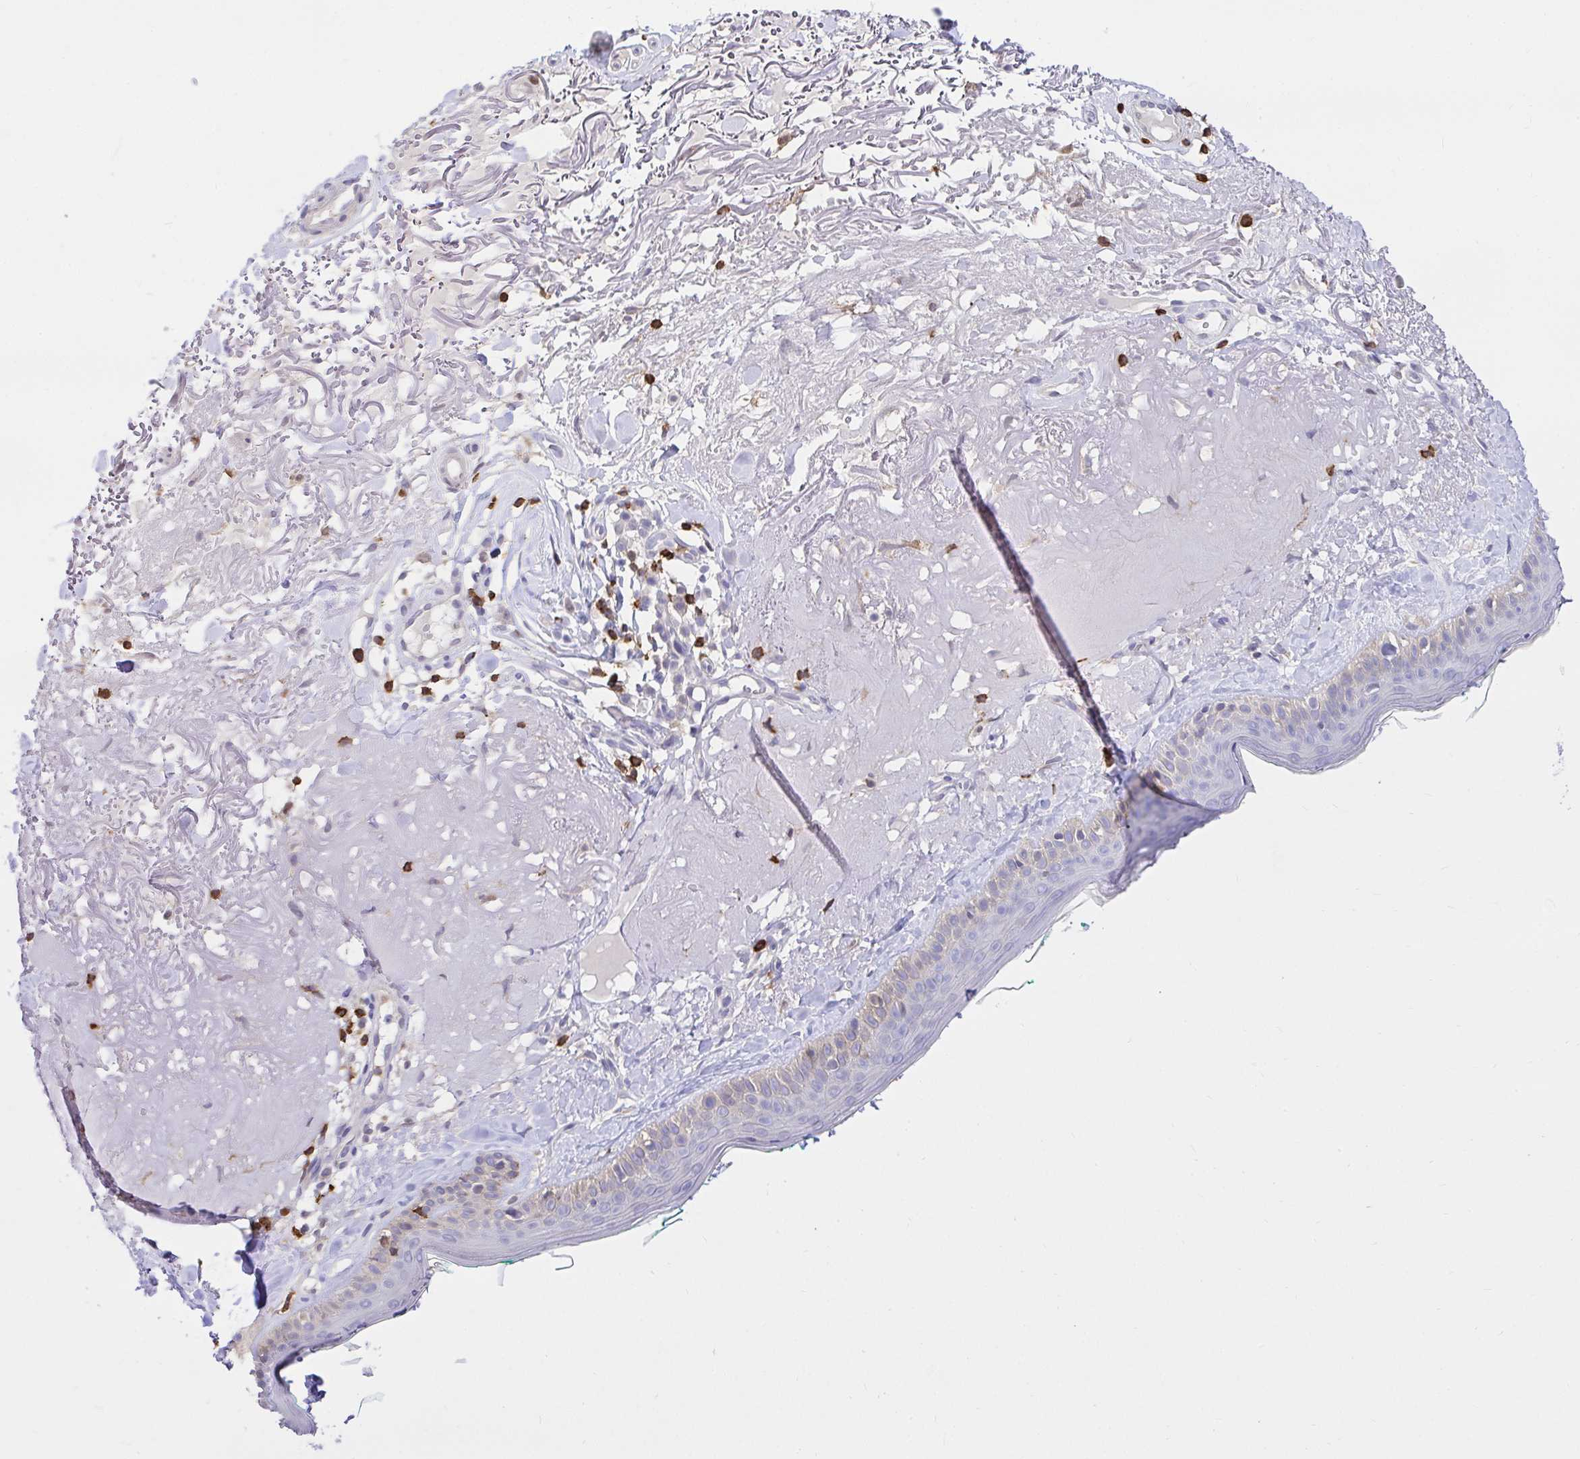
{"staining": {"intensity": "negative", "quantity": "none", "location": "none"}, "tissue": "skin", "cell_type": "Fibroblasts", "image_type": "normal", "snomed": [{"axis": "morphology", "description": "Normal tissue, NOS"}, {"axis": "topography", "description": "Skin"}], "caption": "Skin was stained to show a protein in brown. There is no significant positivity in fibroblasts. The staining was performed using DAB to visualize the protein expression in brown, while the nuclei were stained in blue with hematoxylin (Magnification: 20x).", "gene": "SKAP1", "patient": {"sex": "male", "age": 73}}